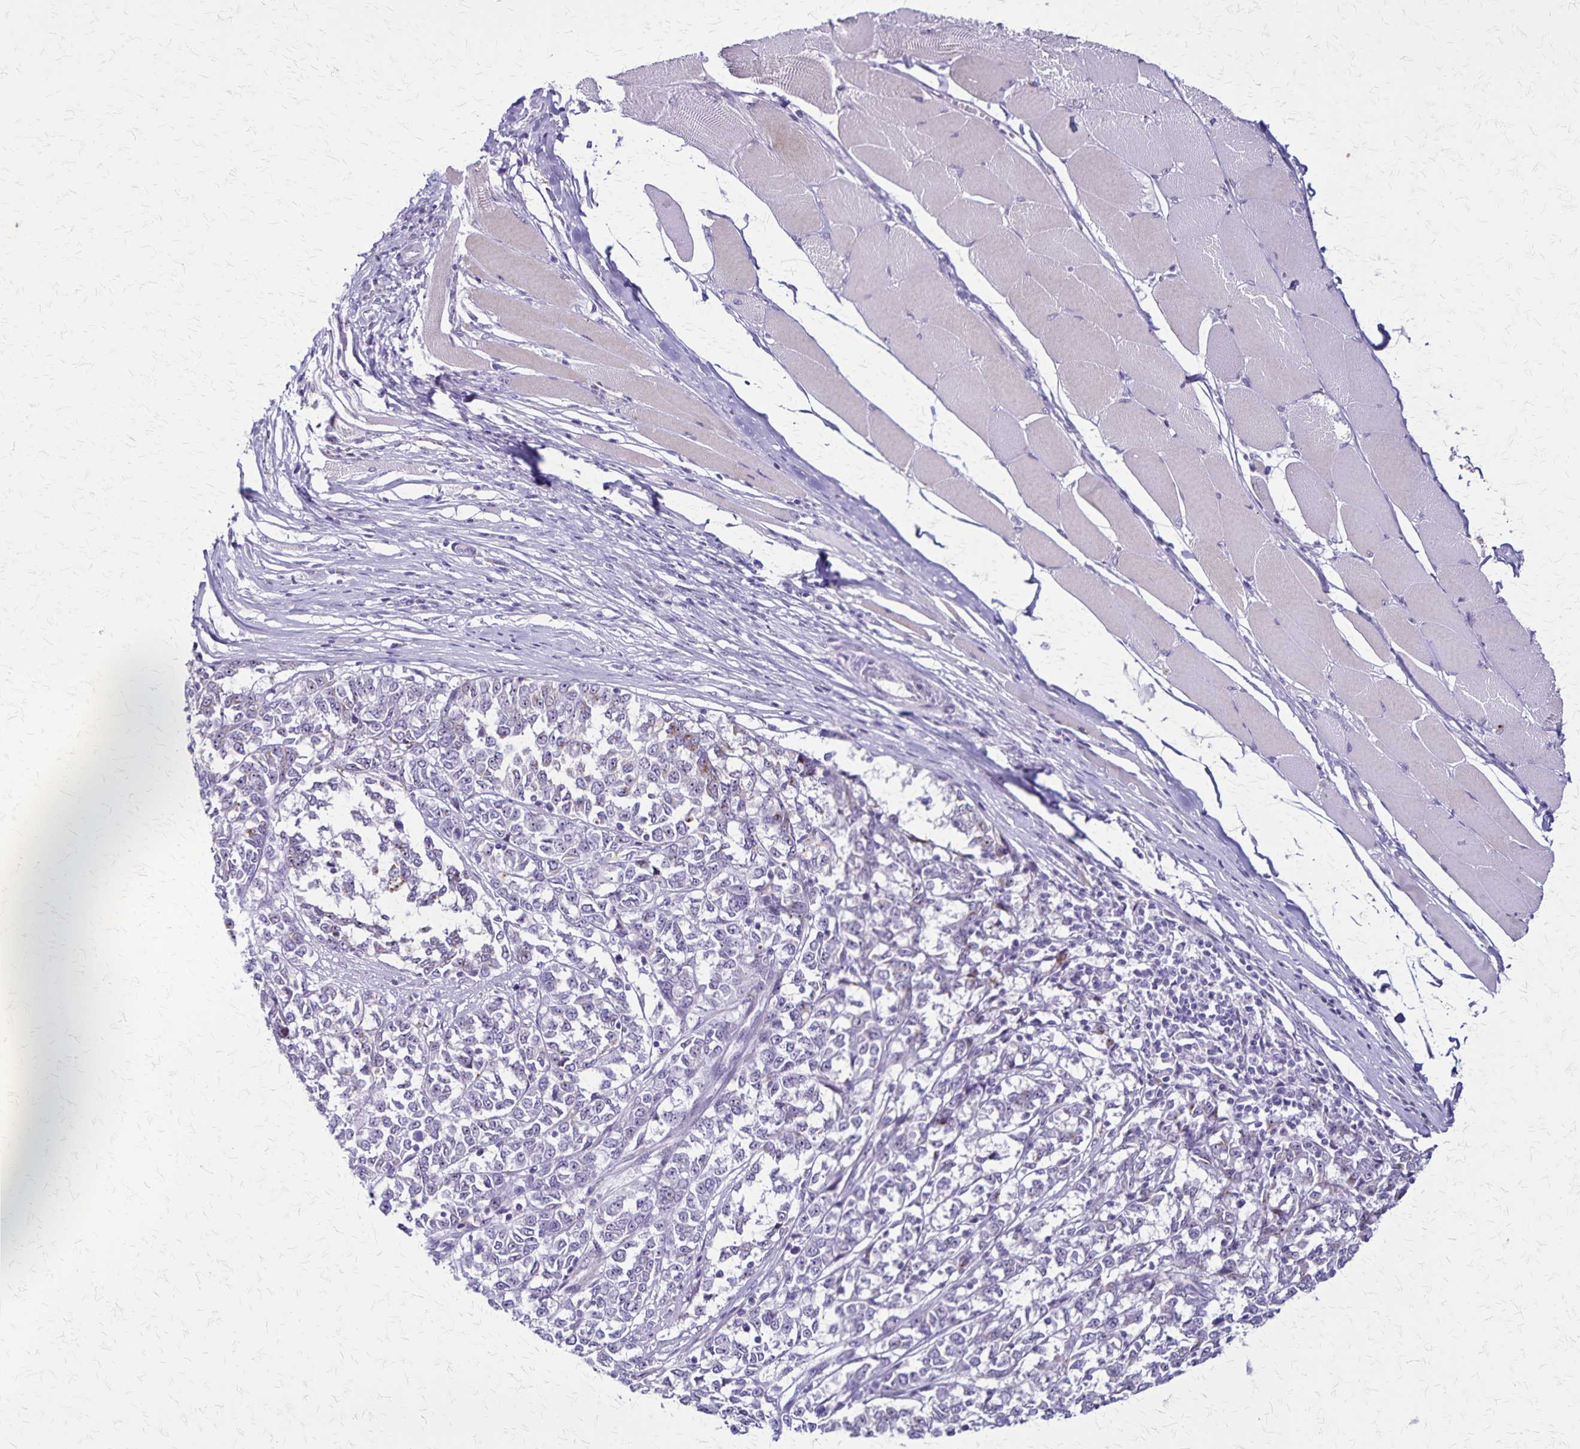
{"staining": {"intensity": "negative", "quantity": "none", "location": "none"}, "tissue": "melanoma", "cell_type": "Tumor cells", "image_type": "cancer", "snomed": [{"axis": "morphology", "description": "Malignant melanoma, NOS"}, {"axis": "topography", "description": "Skin"}], "caption": "IHC histopathology image of neoplastic tissue: human malignant melanoma stained with DAB exhibits no significant protein positivity in tumor cells. (DAB (3,3'-diaminobenzidine) immunohistochemistry (IHC), high magnification).", "gene": "OR51B5", "patient": {"sex": "female", "age": 72}}